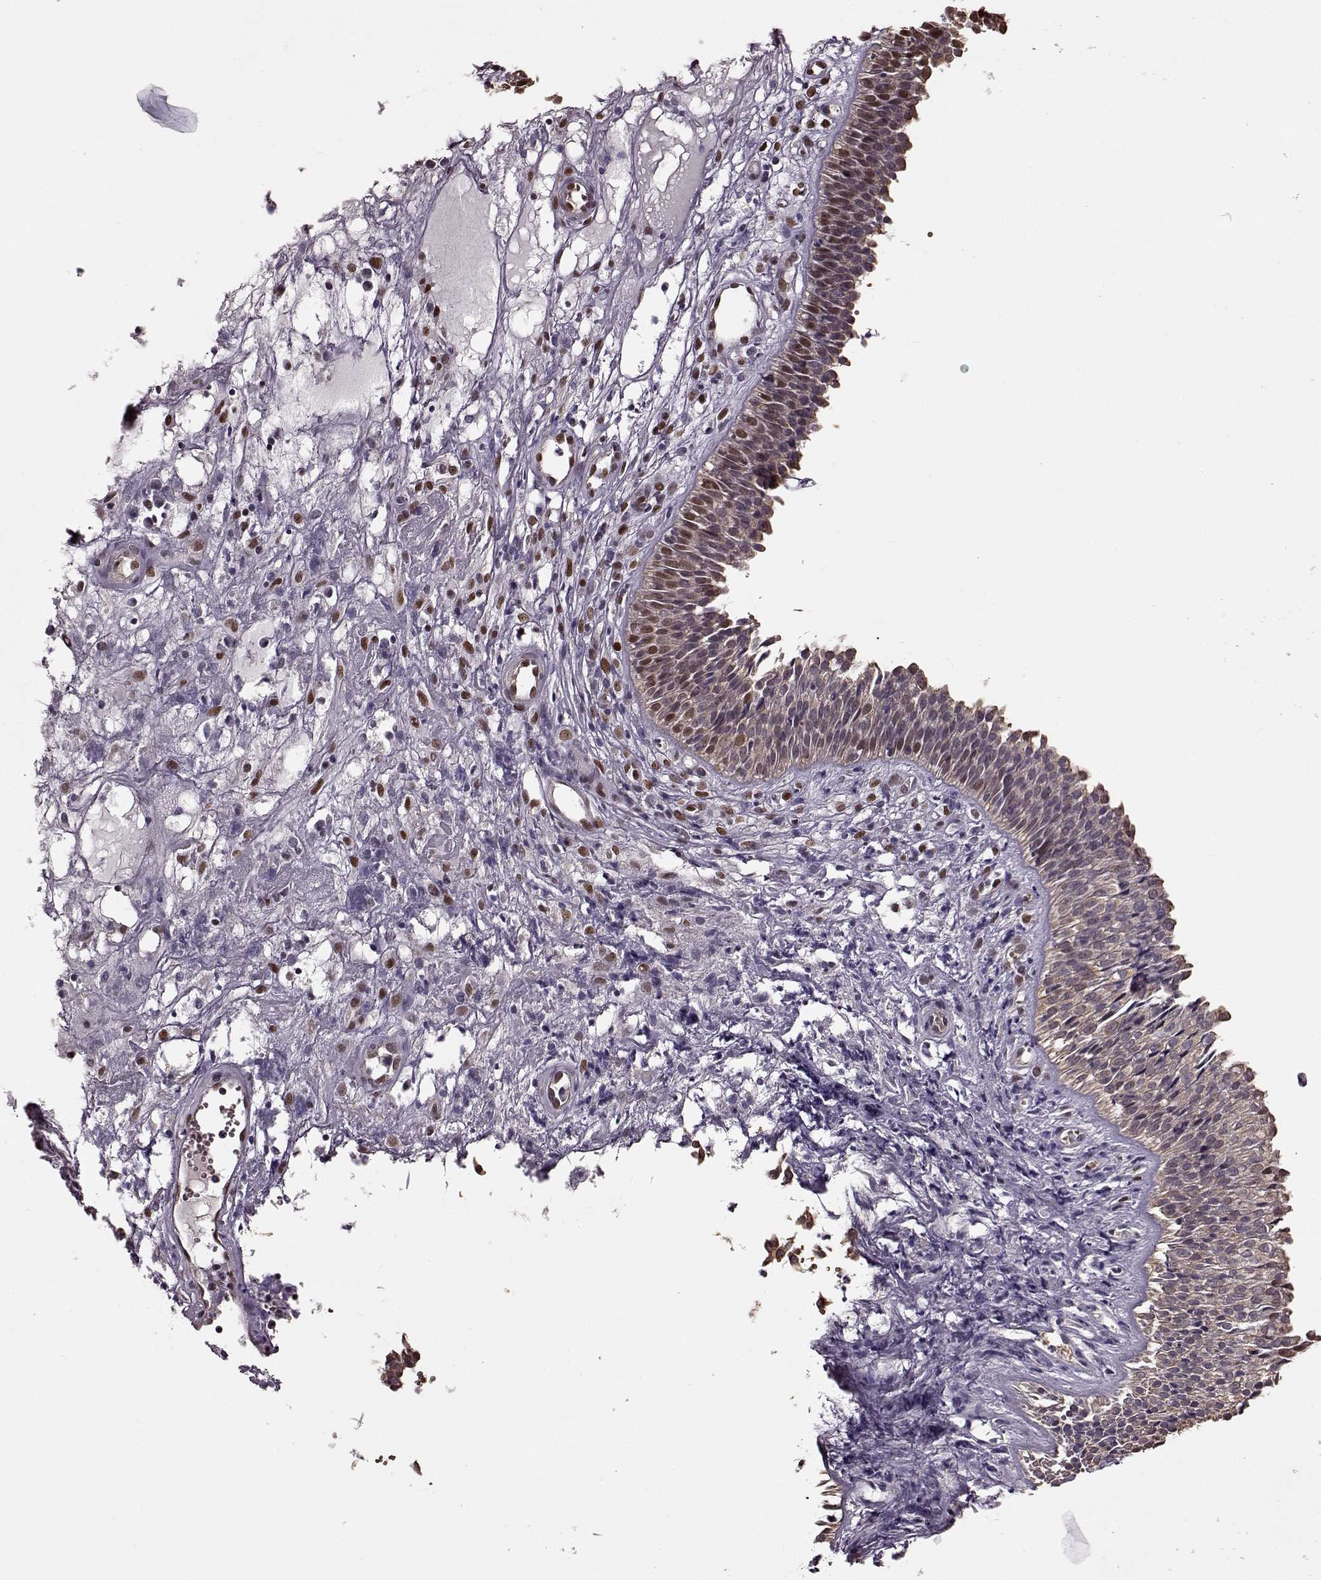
{"staining": {"intensity": "moderate", "quantity": "25%-75%", "location": "nuclear"}, "tissue": "nasopharynx", "cell_type": "Respiratory epithelial cells", "image_type": "normal", "snomed": [{"axis": "morphology", "description": "Normal tissue, NOS"}, {"axis": "topography", "description": "Nasopharynx"}], "caption": "IHC (DAB) staining of benign human nasopharynx demonstrates moderate nuclear protein staining in approximately 25%-75% of respiratory epithelial cells. (IHC, brightfield microscopy, high magnification).", "gene": "FTO", "patient": {"sex": "male", "age": 31}}